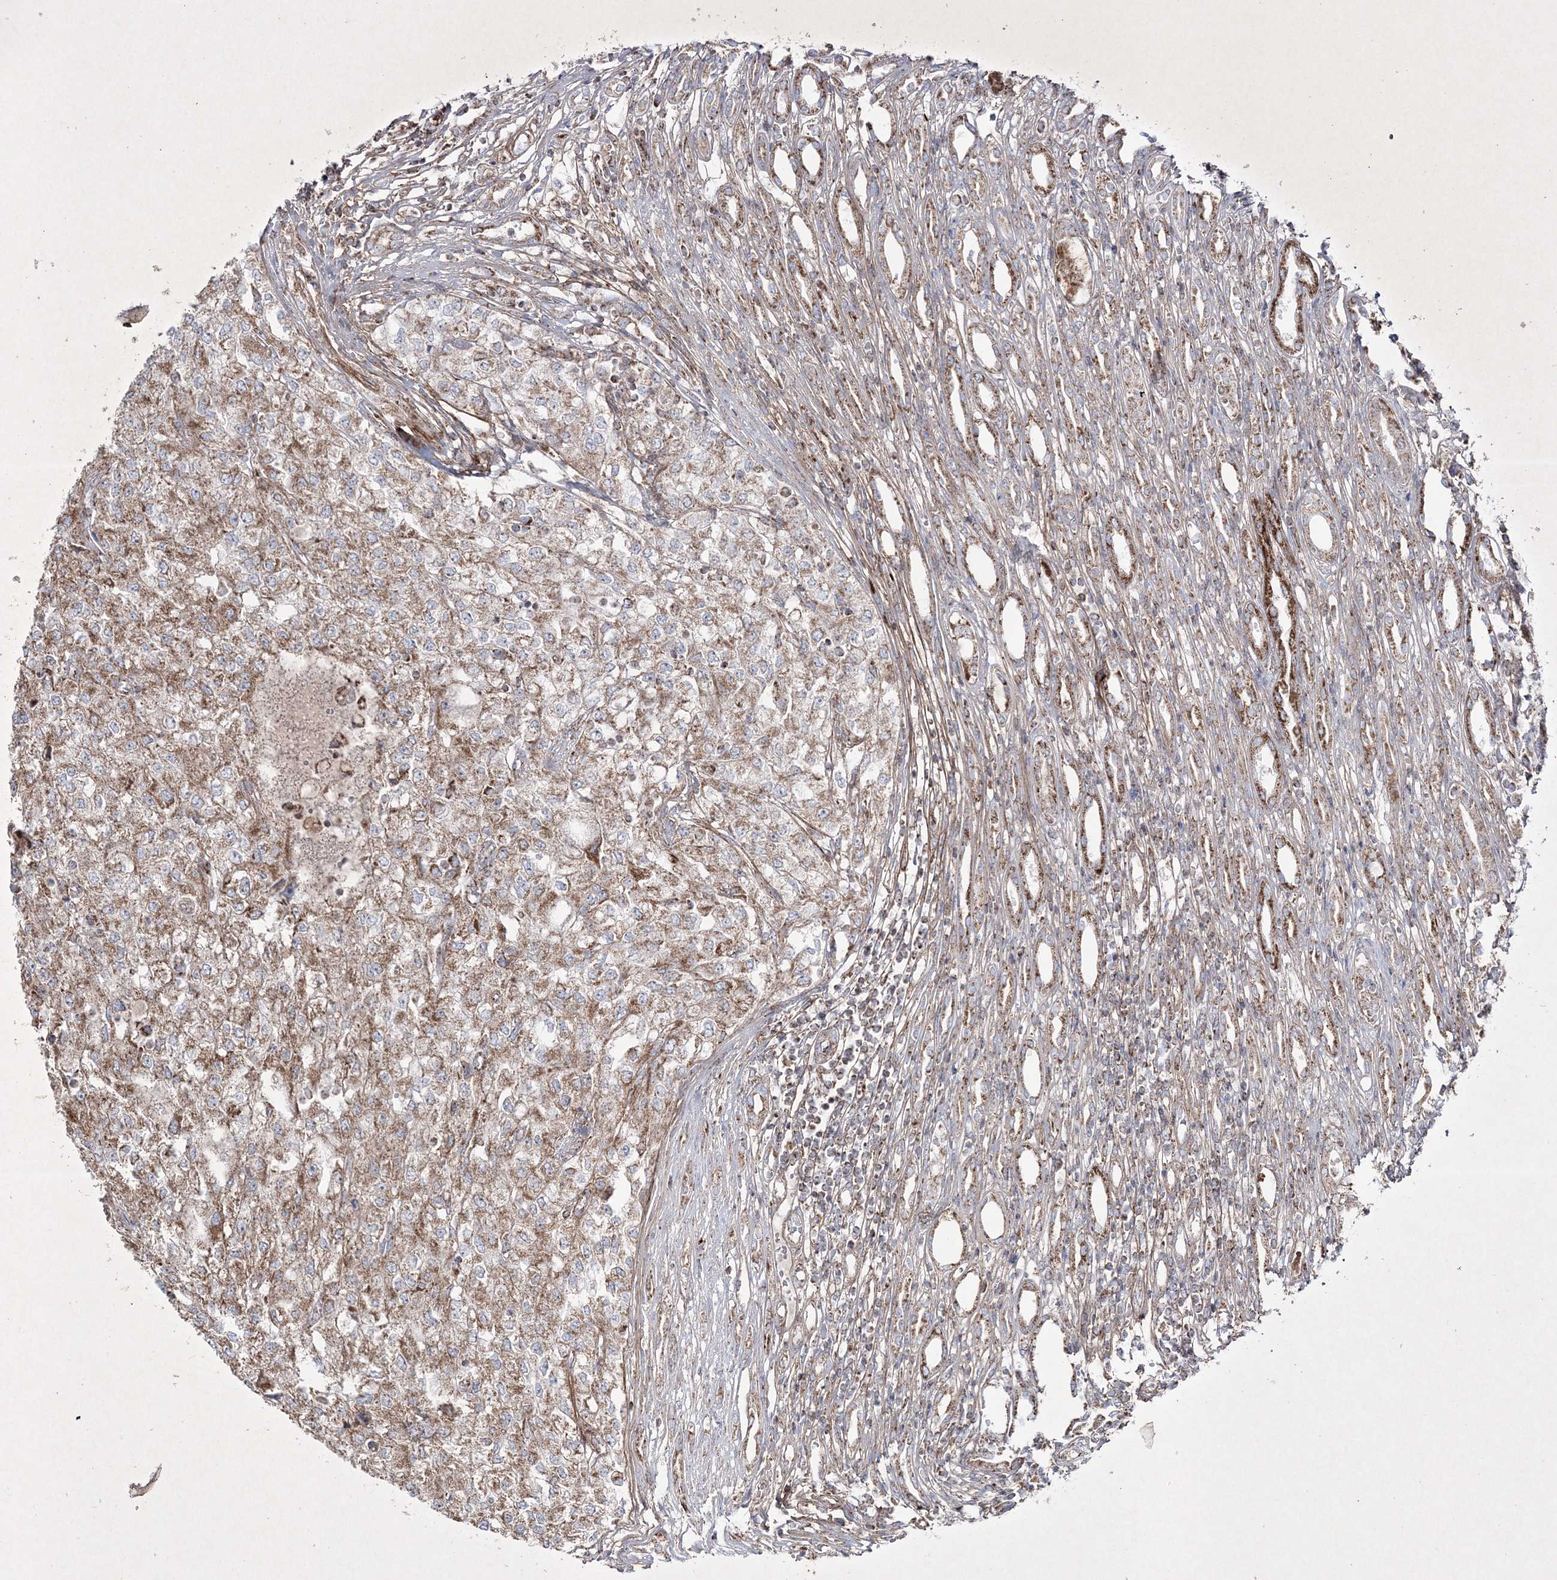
{"staining": {"intensity": "moderate", "quantity": ">75%", "location": "cytoplasmic/membranous"}, "tissue": "renal cancer", "cell_type": "Tumor cells", "image_type": "cancer", "snomed": [{"axis": "morphology", "description": "Adenocarcinoma, NOS"}, {"axis": "topography", "description": "Kidney"}], "caption": "Renal cancer (adenocarcinoma) was stained to show a protein in brown. There is medium levels of moderate cytoplasmic/membranous expression in about >75% of tumor cells.", "gene": "RICTOR", "patient": {"sex": "female", "age": 54}}